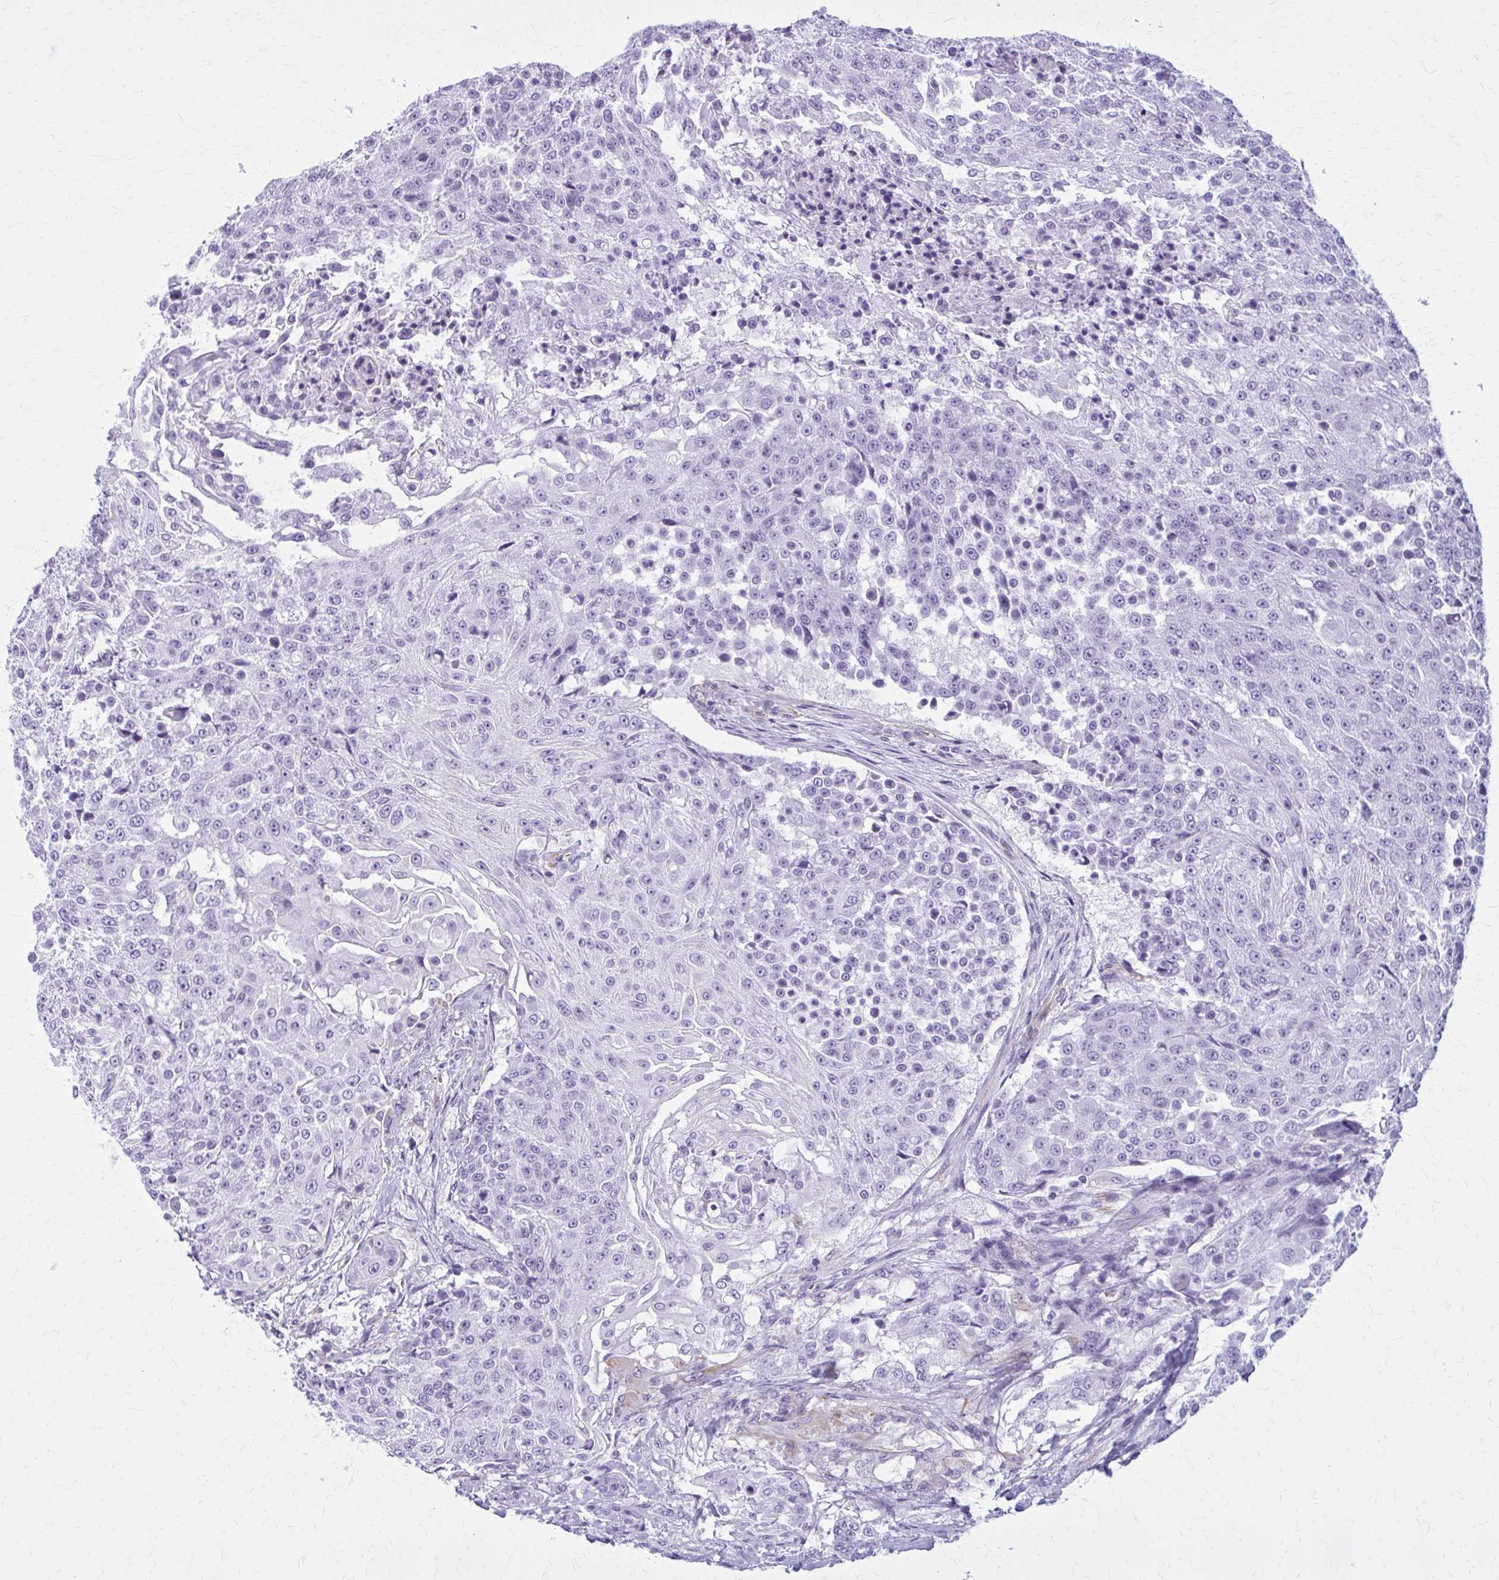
{"staining": {"intensity": "negative", "quantity": "none", "location": "none"}, "tissue": "urothelial cancer", "cell_type": "Tumor cells", "image_type": "cancer", "snomed": [{"axis": "morphology", "description": "Urothelial carcinoma, High grade"}, {"axis": "topography", "description": "Urinary bladder"}], "caption": "This is an immunohistochemistry image of human urothelial carcinoma (high-grade). There is no positivity in tumor cells.", "gene": "GFAP", "patient": {"sex": "female", "age": 63}}